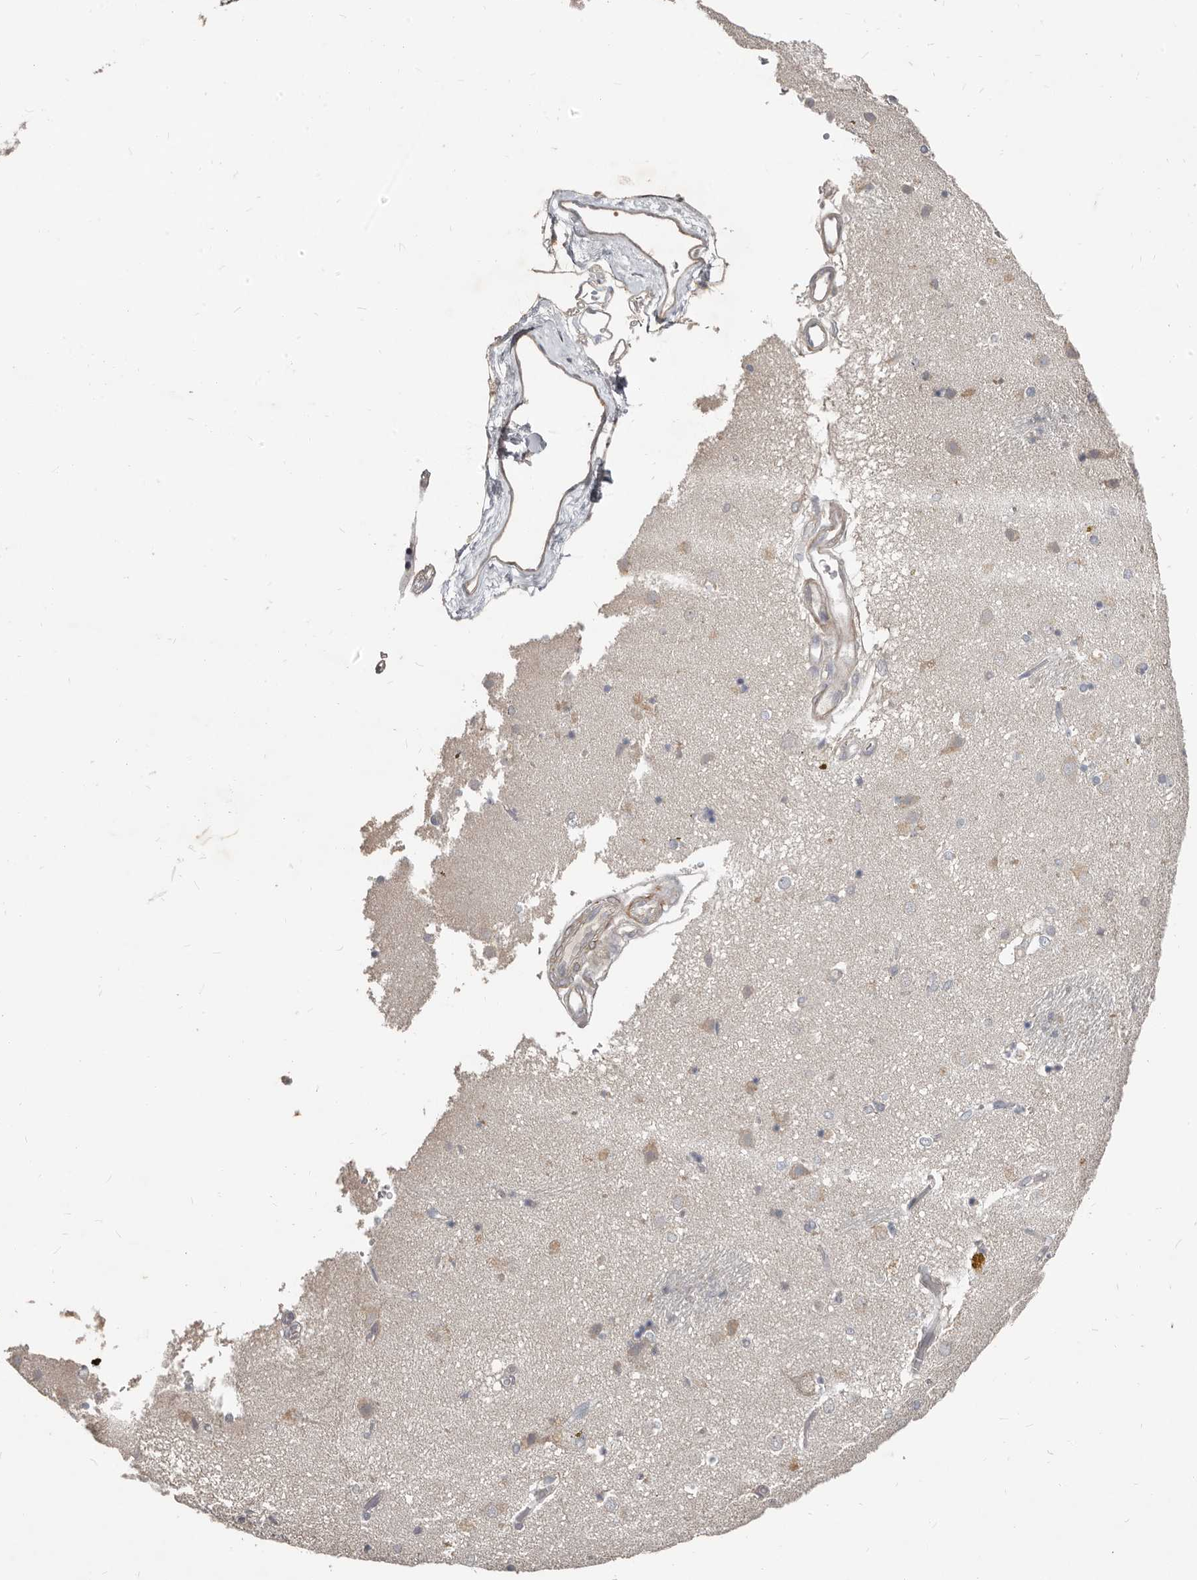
{"staining": {"intensity": "negative", "quantity": "none", "location": "none"}, "tissue": "caudate", "cell_type": "Glial cells", "image_type": "normal", "snomed": [{"axis": "morphology", "description": "Normal tissue, NOS"}, {"axis": "topography", "description": "Lateral ventricle wall"}], "caption": "DAB (3,3'-diaminobenzidine) immunohistochemical staining of unremarkable caudate demonstrates no significant expression in glial cells.", "gene": "AKNAD1", "patient": {"sex": "male", "age": 70}}